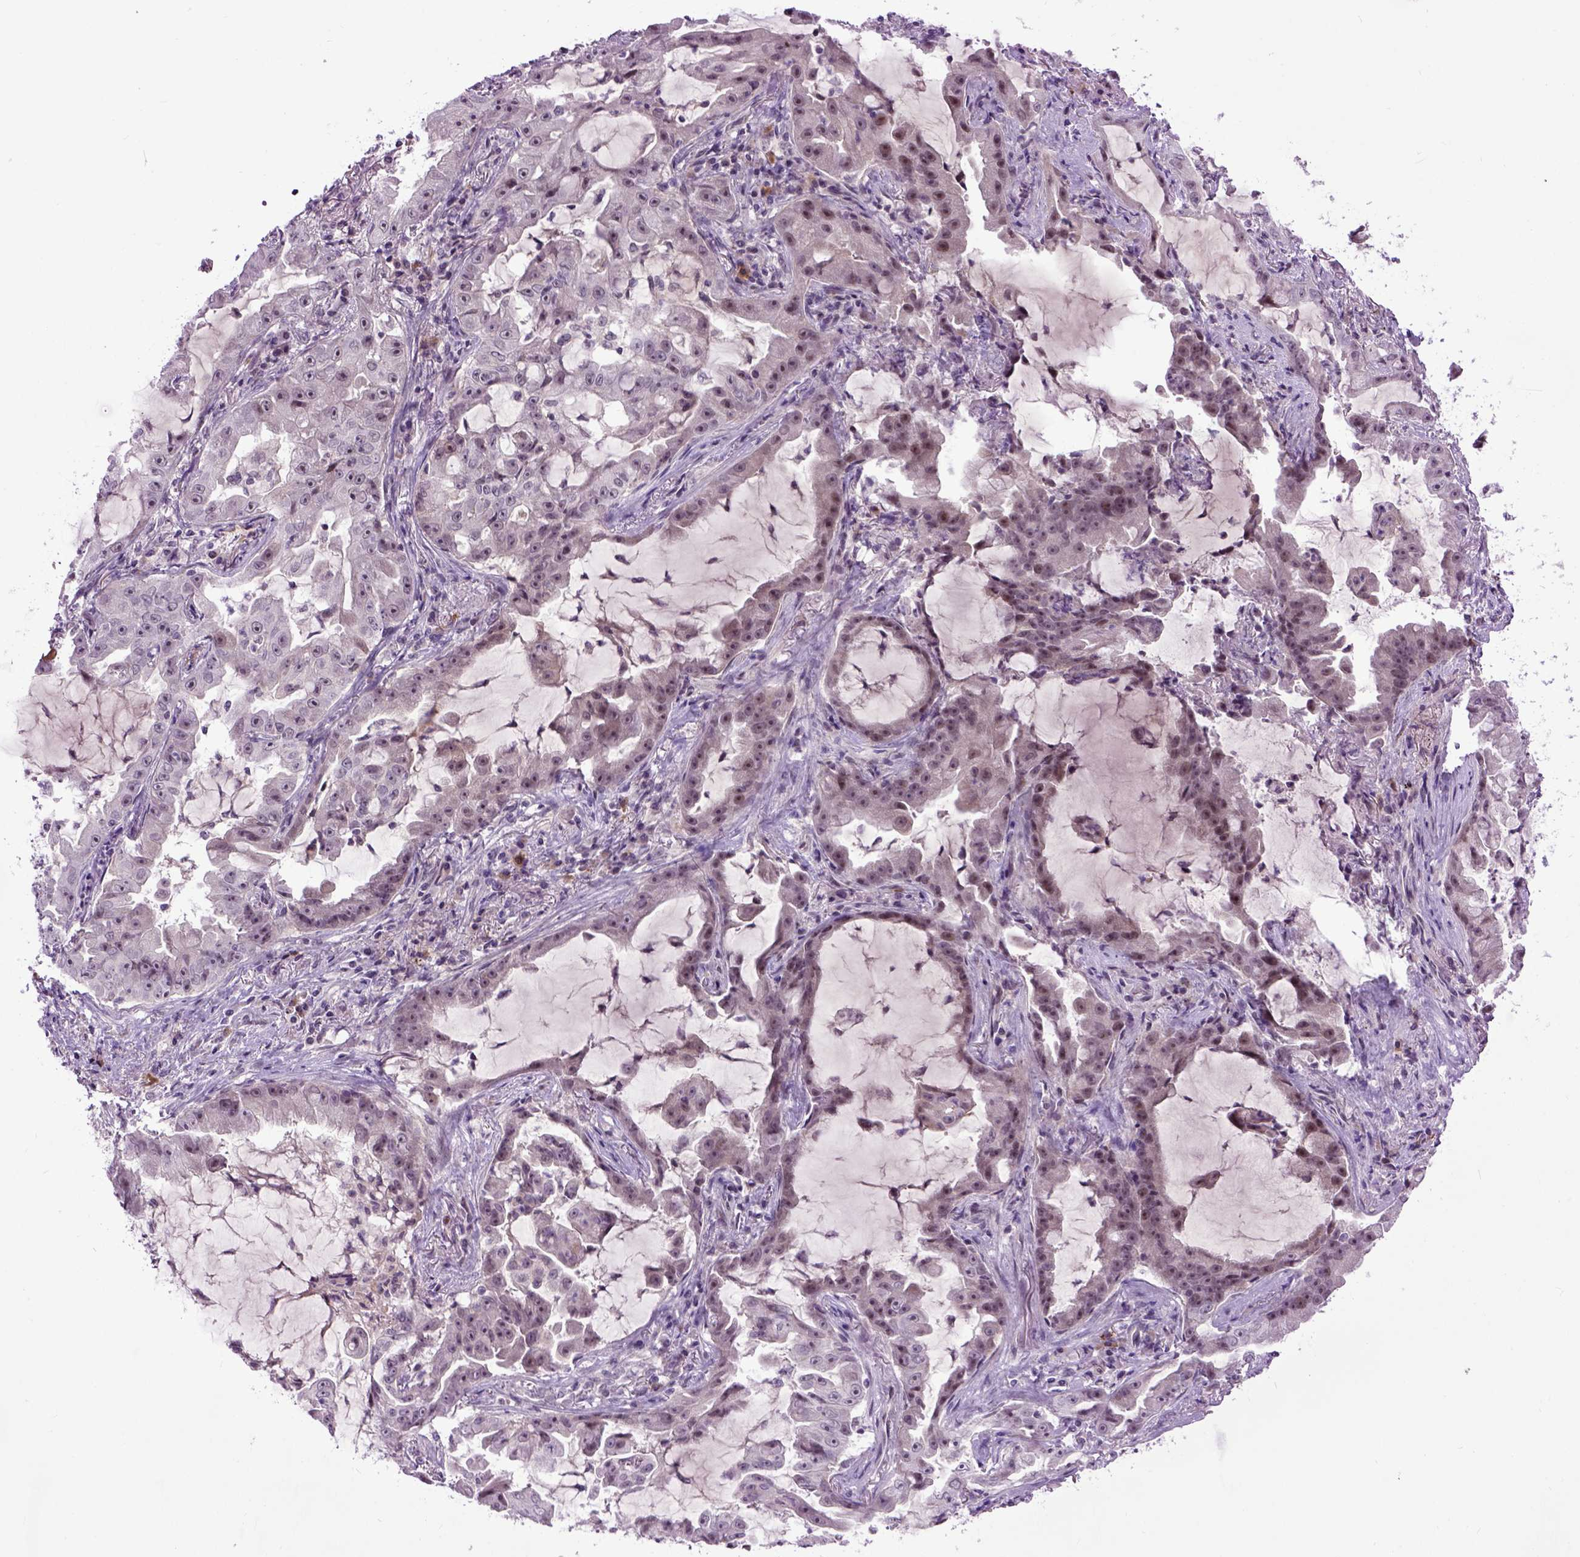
{"staining": {"intensity": "negative", "quantity": "none", "location": "none"}, "tissue": "lung cancer", "cell_type": "Tumor cells", "image_type": "cancer", "snomed": [{"axis": "morphology", "description": "Adenocarcinoma, NOS"}, {"axis": "topography", "description": "Lung"}], "caption": "High power microscopy photomicrograph of an IHC photomicrograph of lung cancer (adenocarcinoma), revealing no significant positivity in tumor cells.", "gene": "EMILIN3", "patient": {"sex": "female", "age": 52}}